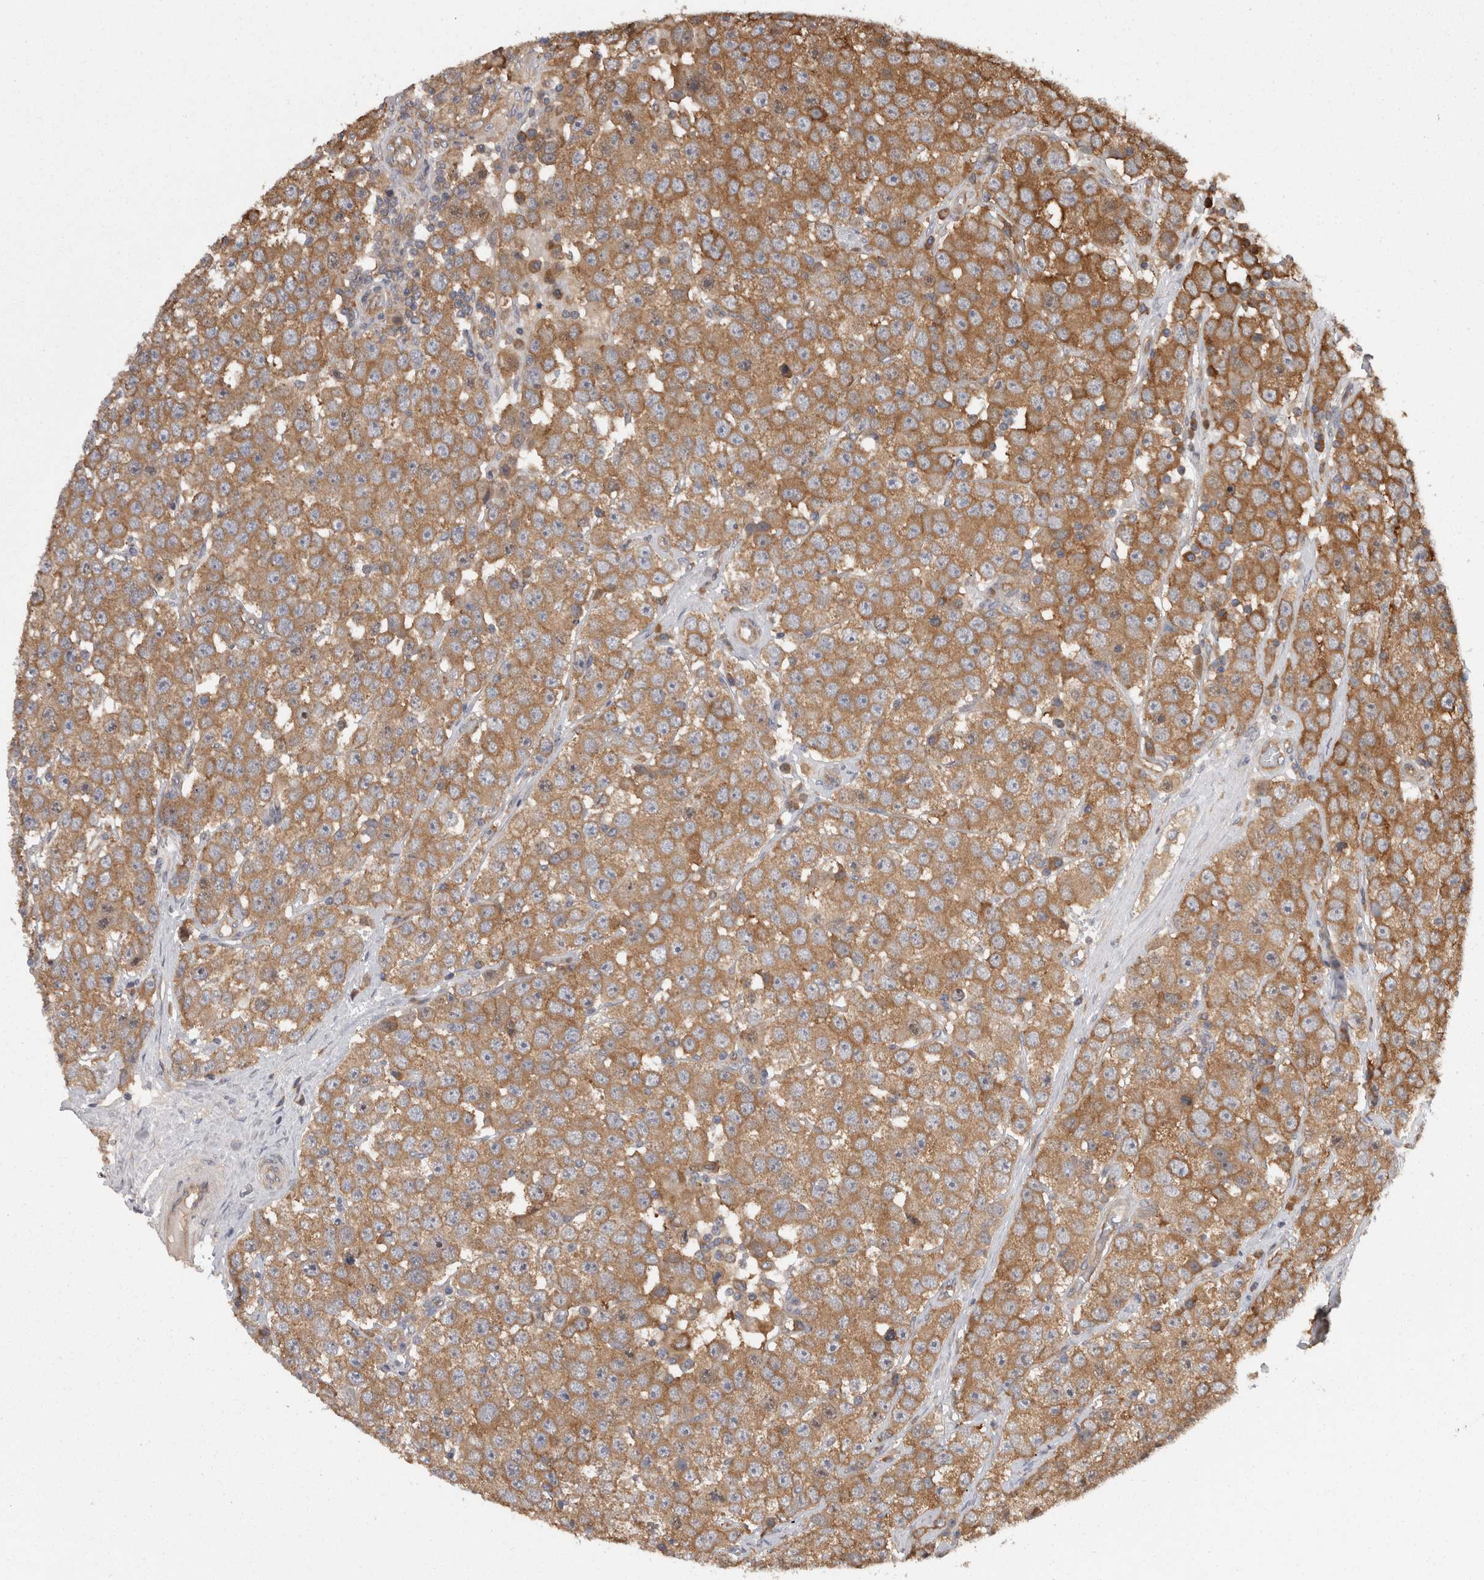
{"staining": {"intensity": "moderate", "quantity": ">75%", "location": "cytoplasmic/membranous"}, "tissue": "testis cancer", "cell_type": "Tumor cells", "image_type": "cancer", "snomed": [{"axis": "morphology", "description": "Seminoma, NOS"}, {"axis": "morphology", "description": "Carcinoma, Embryonal, NOS"}, {"axis": "topography", "description": "Testis"}], "caption": "Immunohistochemistry (IHC) histopathology image of neoplastic tissue: human testis embryonal carcinoma stained using immunohistochemistry demonstrates medium levels of moderate protein expression localized specifically in the cytoplasmic/membranous of tumor cells, appearing as a cytoplasmic/membranous brown color.", "gene": "SMCR8", "patient": {"sex": "male", "age": 28}}